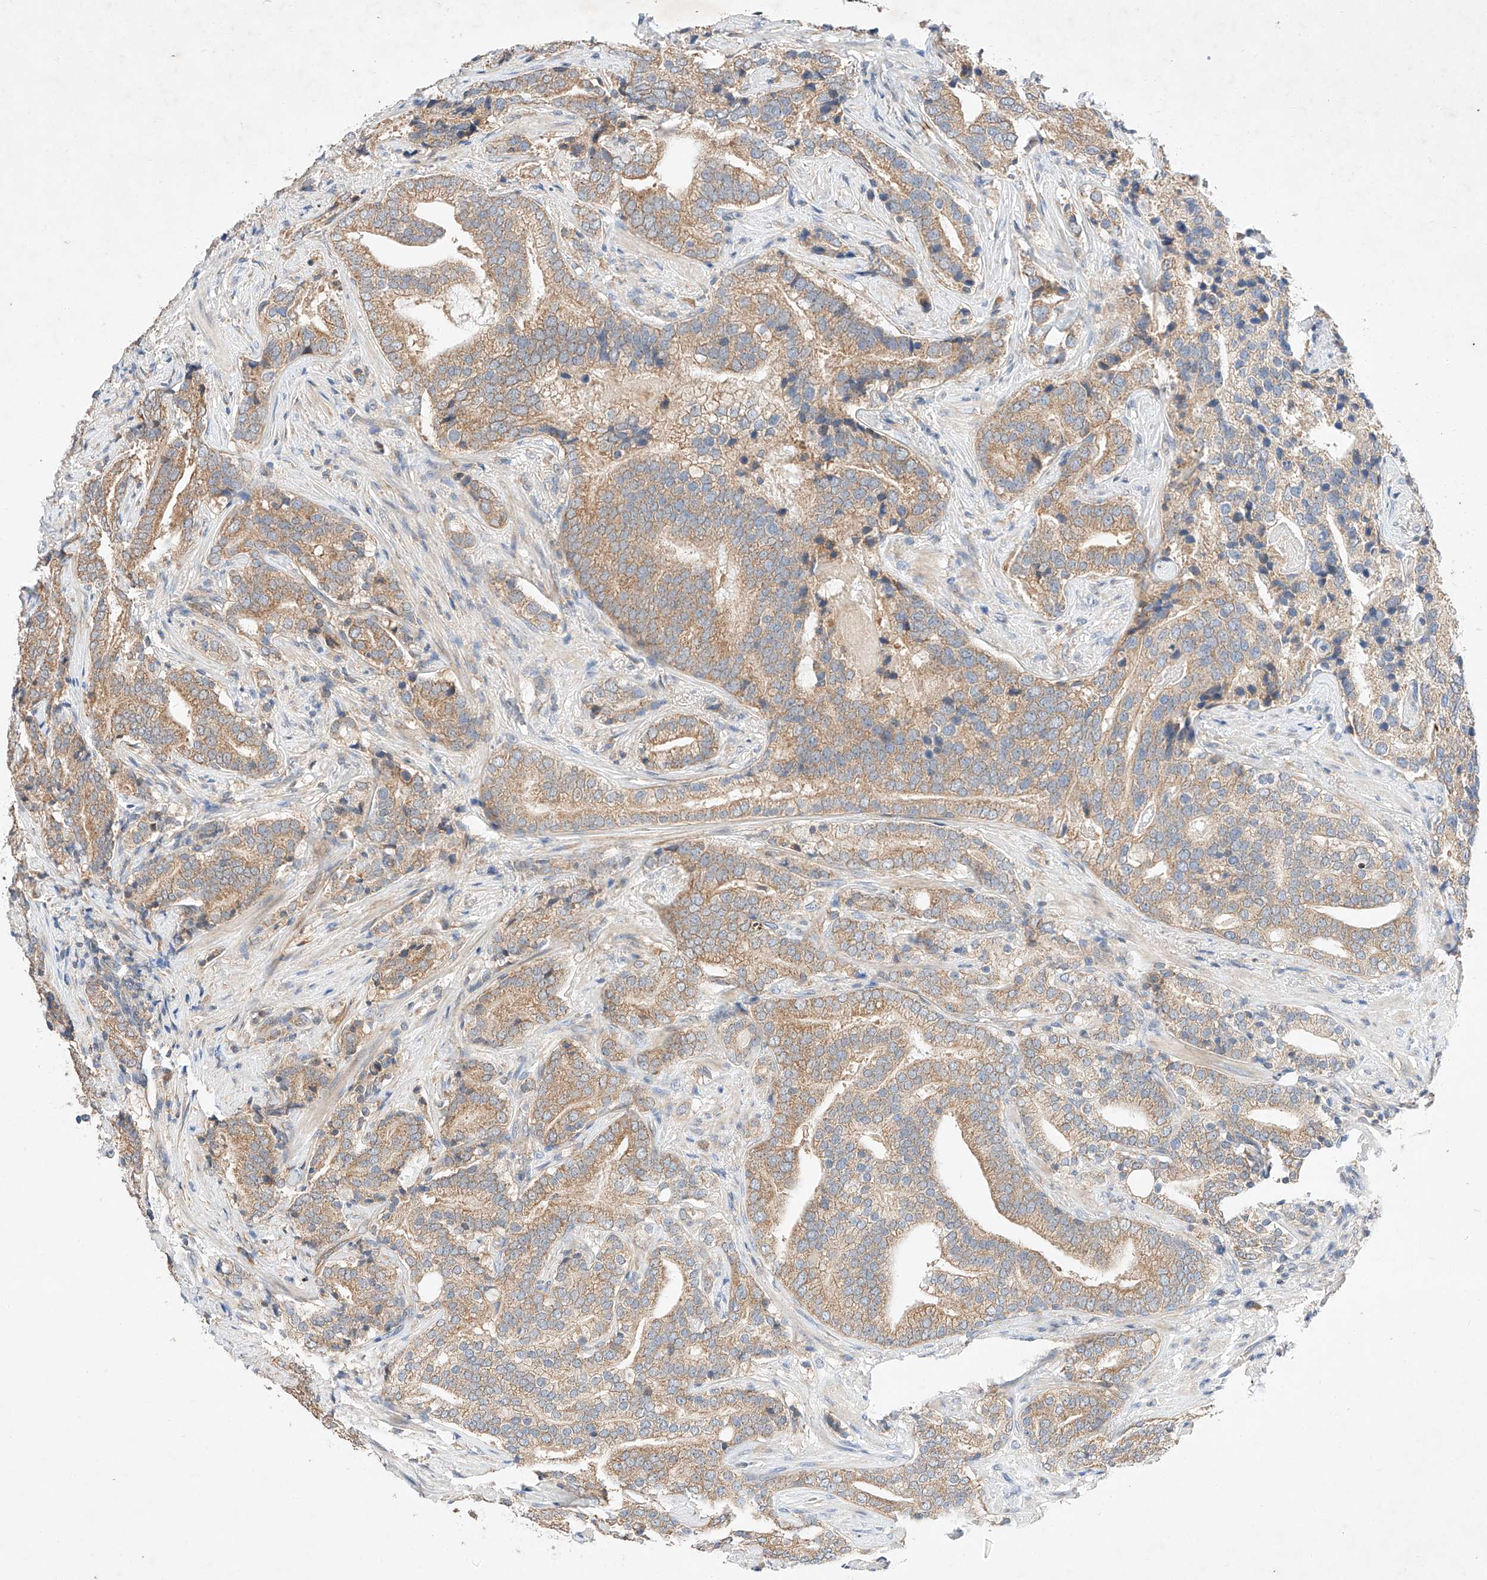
{"staining": {"intensity": "moderate", "quantity": "25%-75%", "location": "cytoplasmic/membranous"}, "tissue": "prostate cancer", "cell_type": "Tumor cells", "image_type": "cancer", "snomed": [{"axis": "morphology", "description": "Adenocarcinoma, High grade"}, {"axis": "topography", "description": "Prostate"}], "caption": "The immunohistochemical stain highlights moderate cytoplasmic/membranous staining in tumor cells of prostate cancer tissue.", "gene": "C6orf118", "patient": {"sex": "male", "age": 57}}